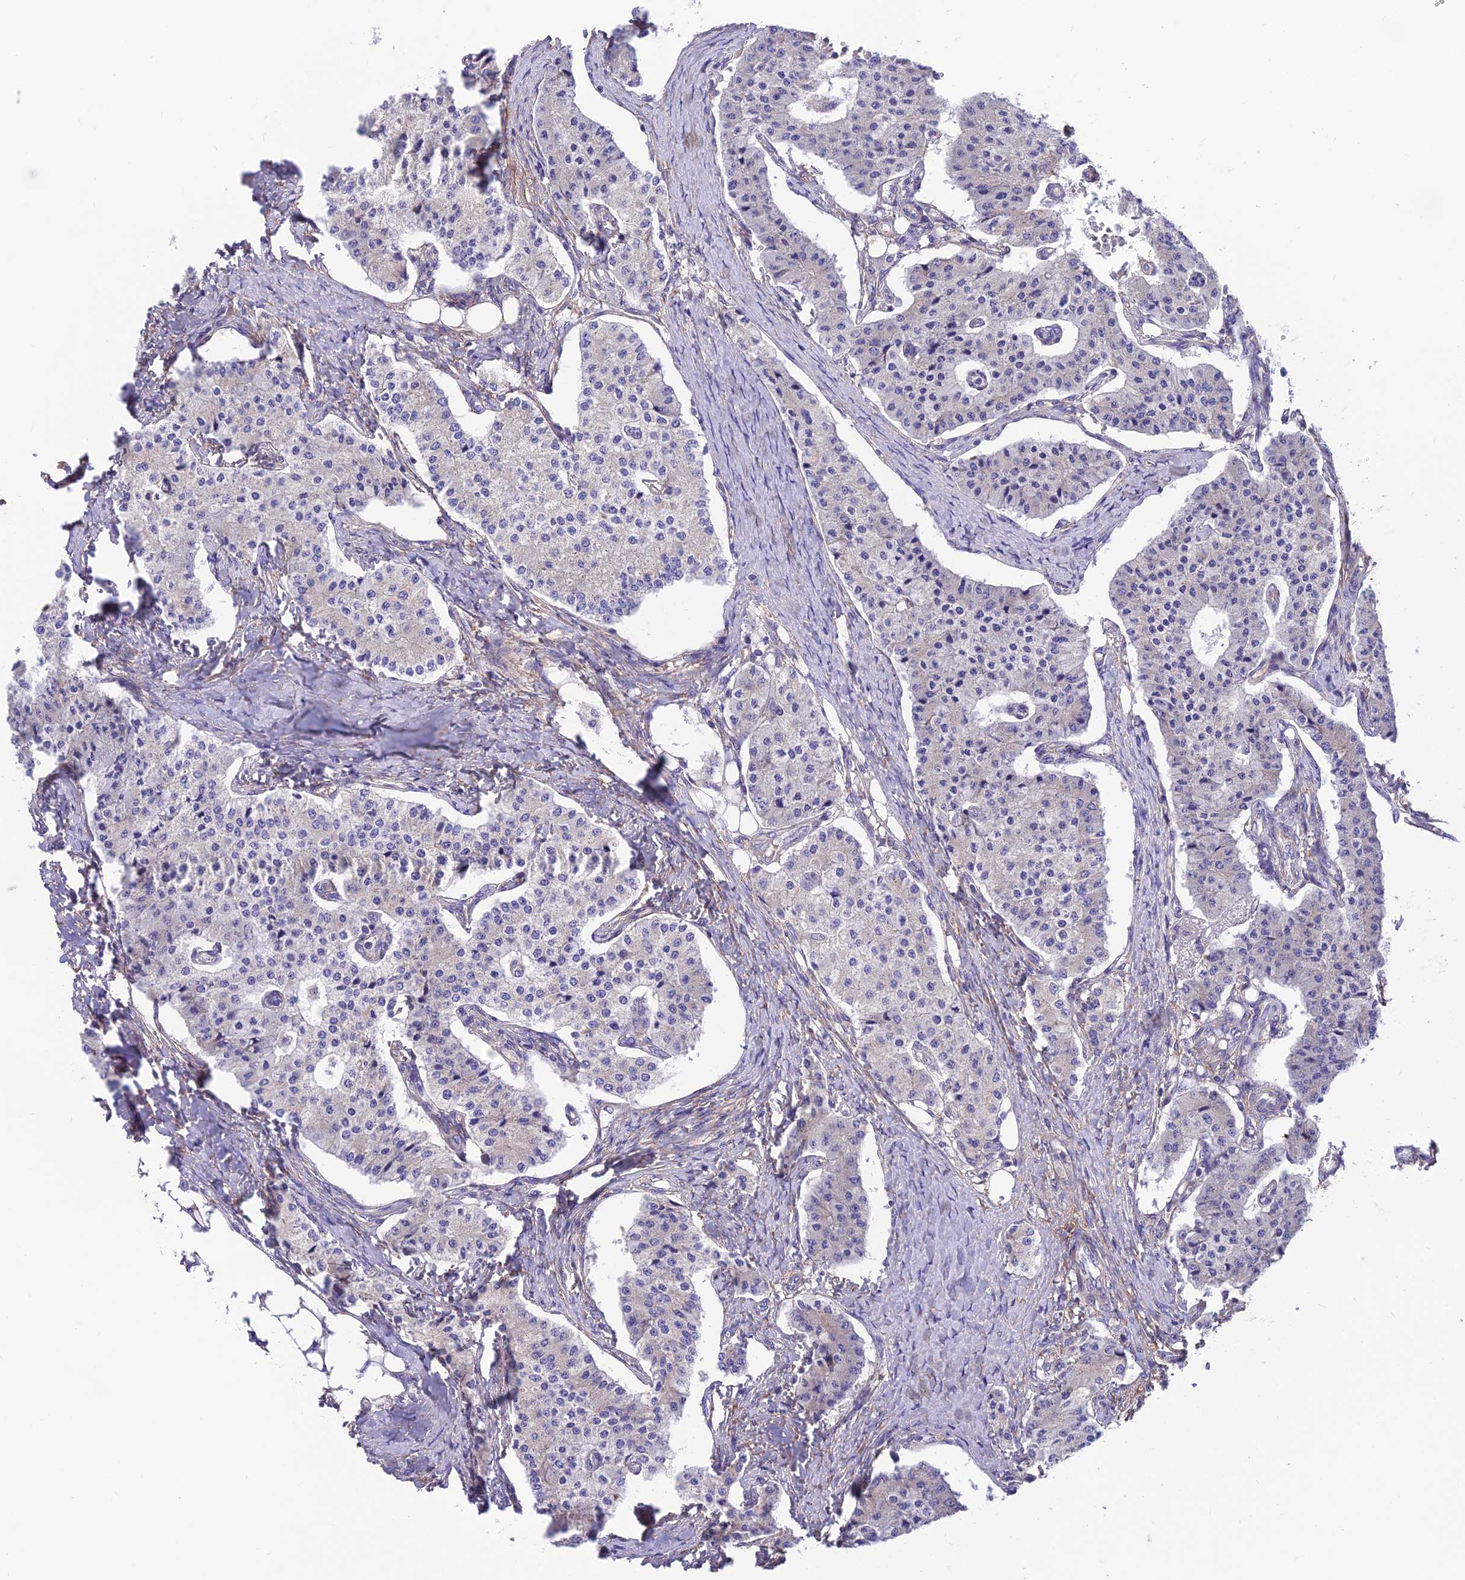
{"staining": {"intensity": "negative", "quantity": "none", "location": "none"}, "tissue": "carcinoid", "cell_type": "Tumor cells", "image_type": "cancer", "snomed": [{"axis": "morphology", "description": "Carcinoid, malignant, NOS"}, {"axis": "topography", "description": "Colon"}], "caption": "Tumor cells are negative for brown protein staining in malignant carcinoid.", "gene": "VPS16", "patient": {"sex": "female", "age": 52}}